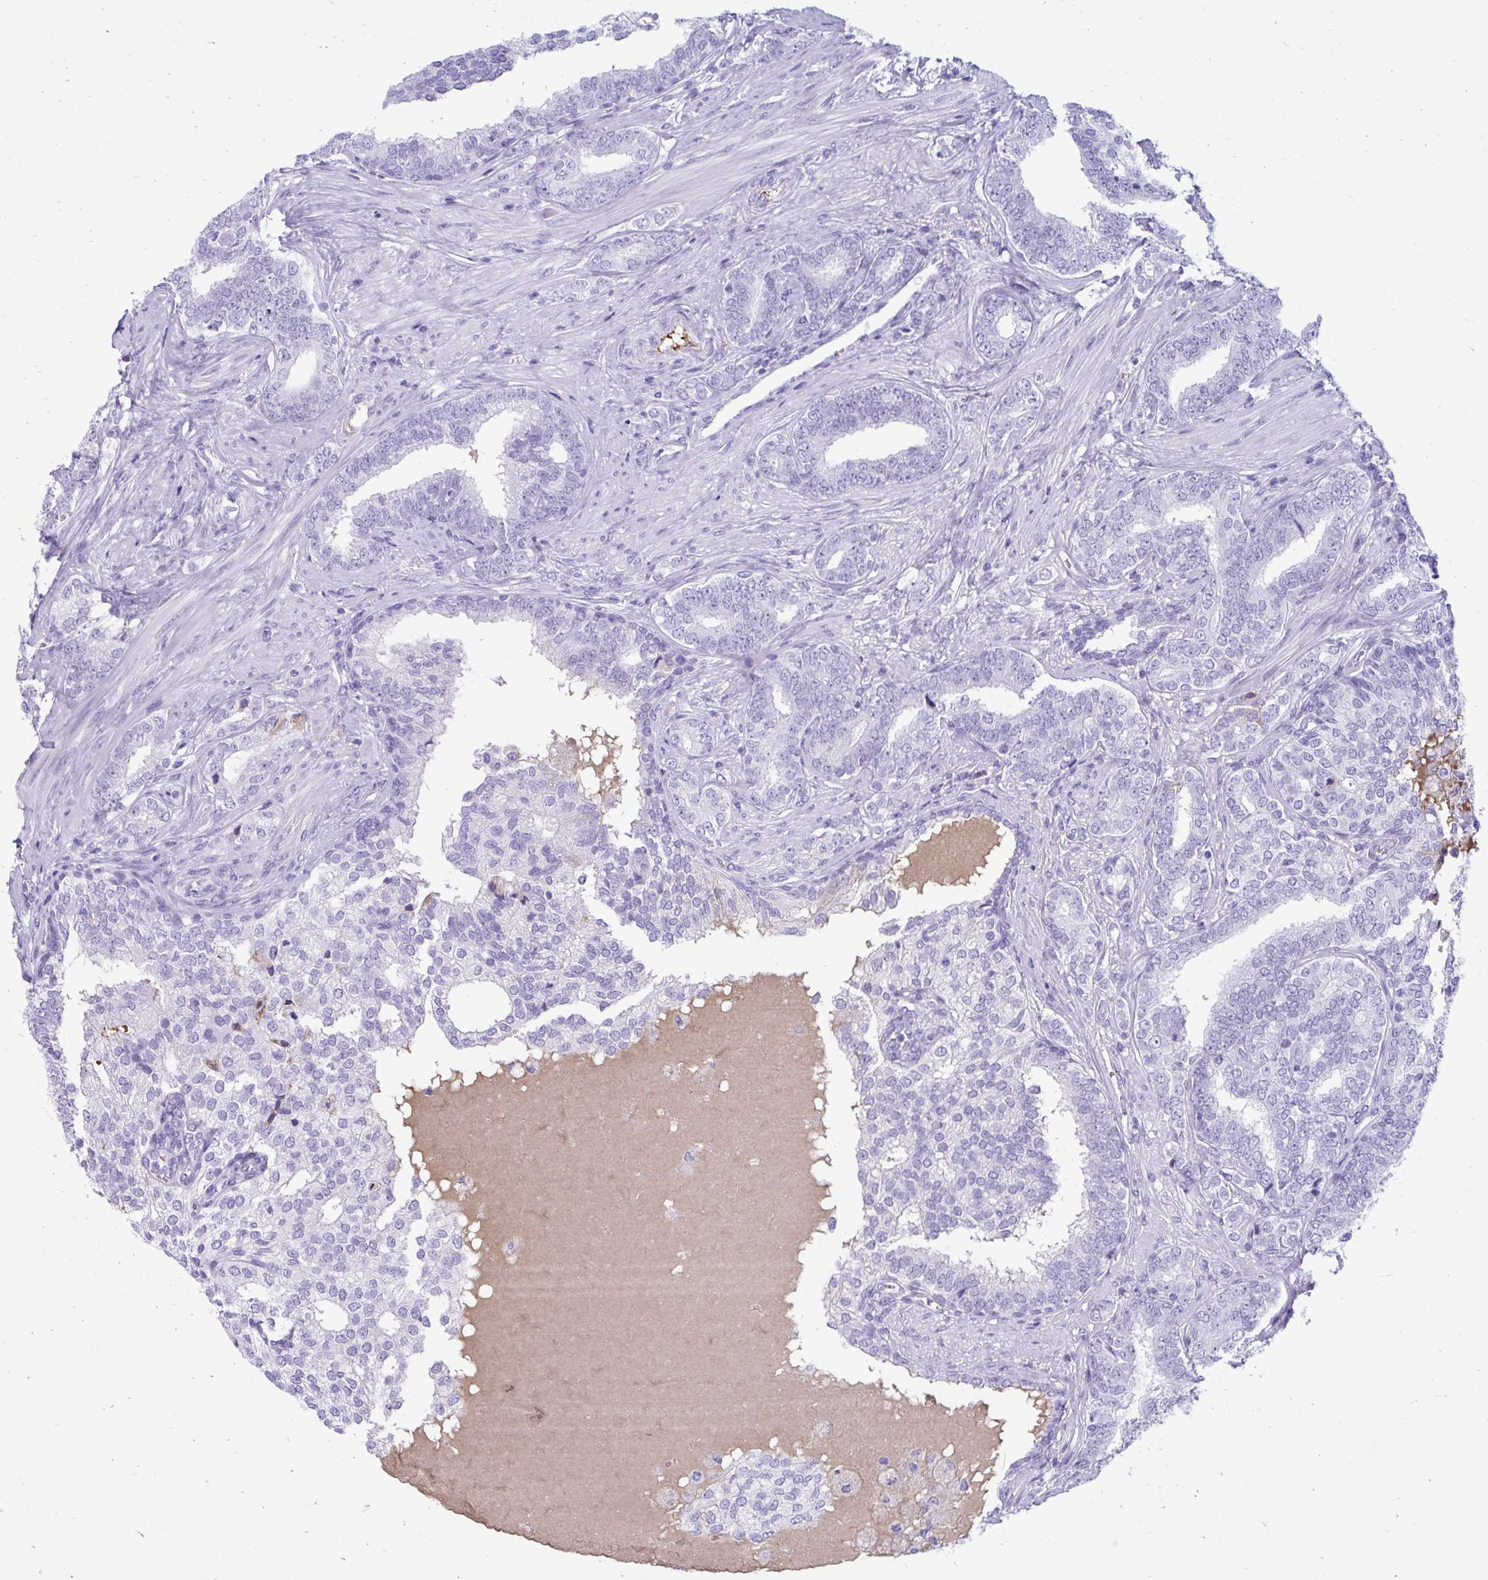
{"staining": {"intensity": "negative", "quantity": "none", "location": "none"}, "tissue": "prostate cancer", "cell_type": "Tumor cells", "image_type": "cancer", "snomed": [{"axis": "morphology", "description": "Adenocarcinoma, High grade"}, {"axis": "topography", "description": "Prostate"}], "caption": "IHC image of prostate cancer stained for a protein (brown), which shows no positivity in tumor cells.", "gene": "SMIM9", "patient": {"sex": "male", "age": 72}}